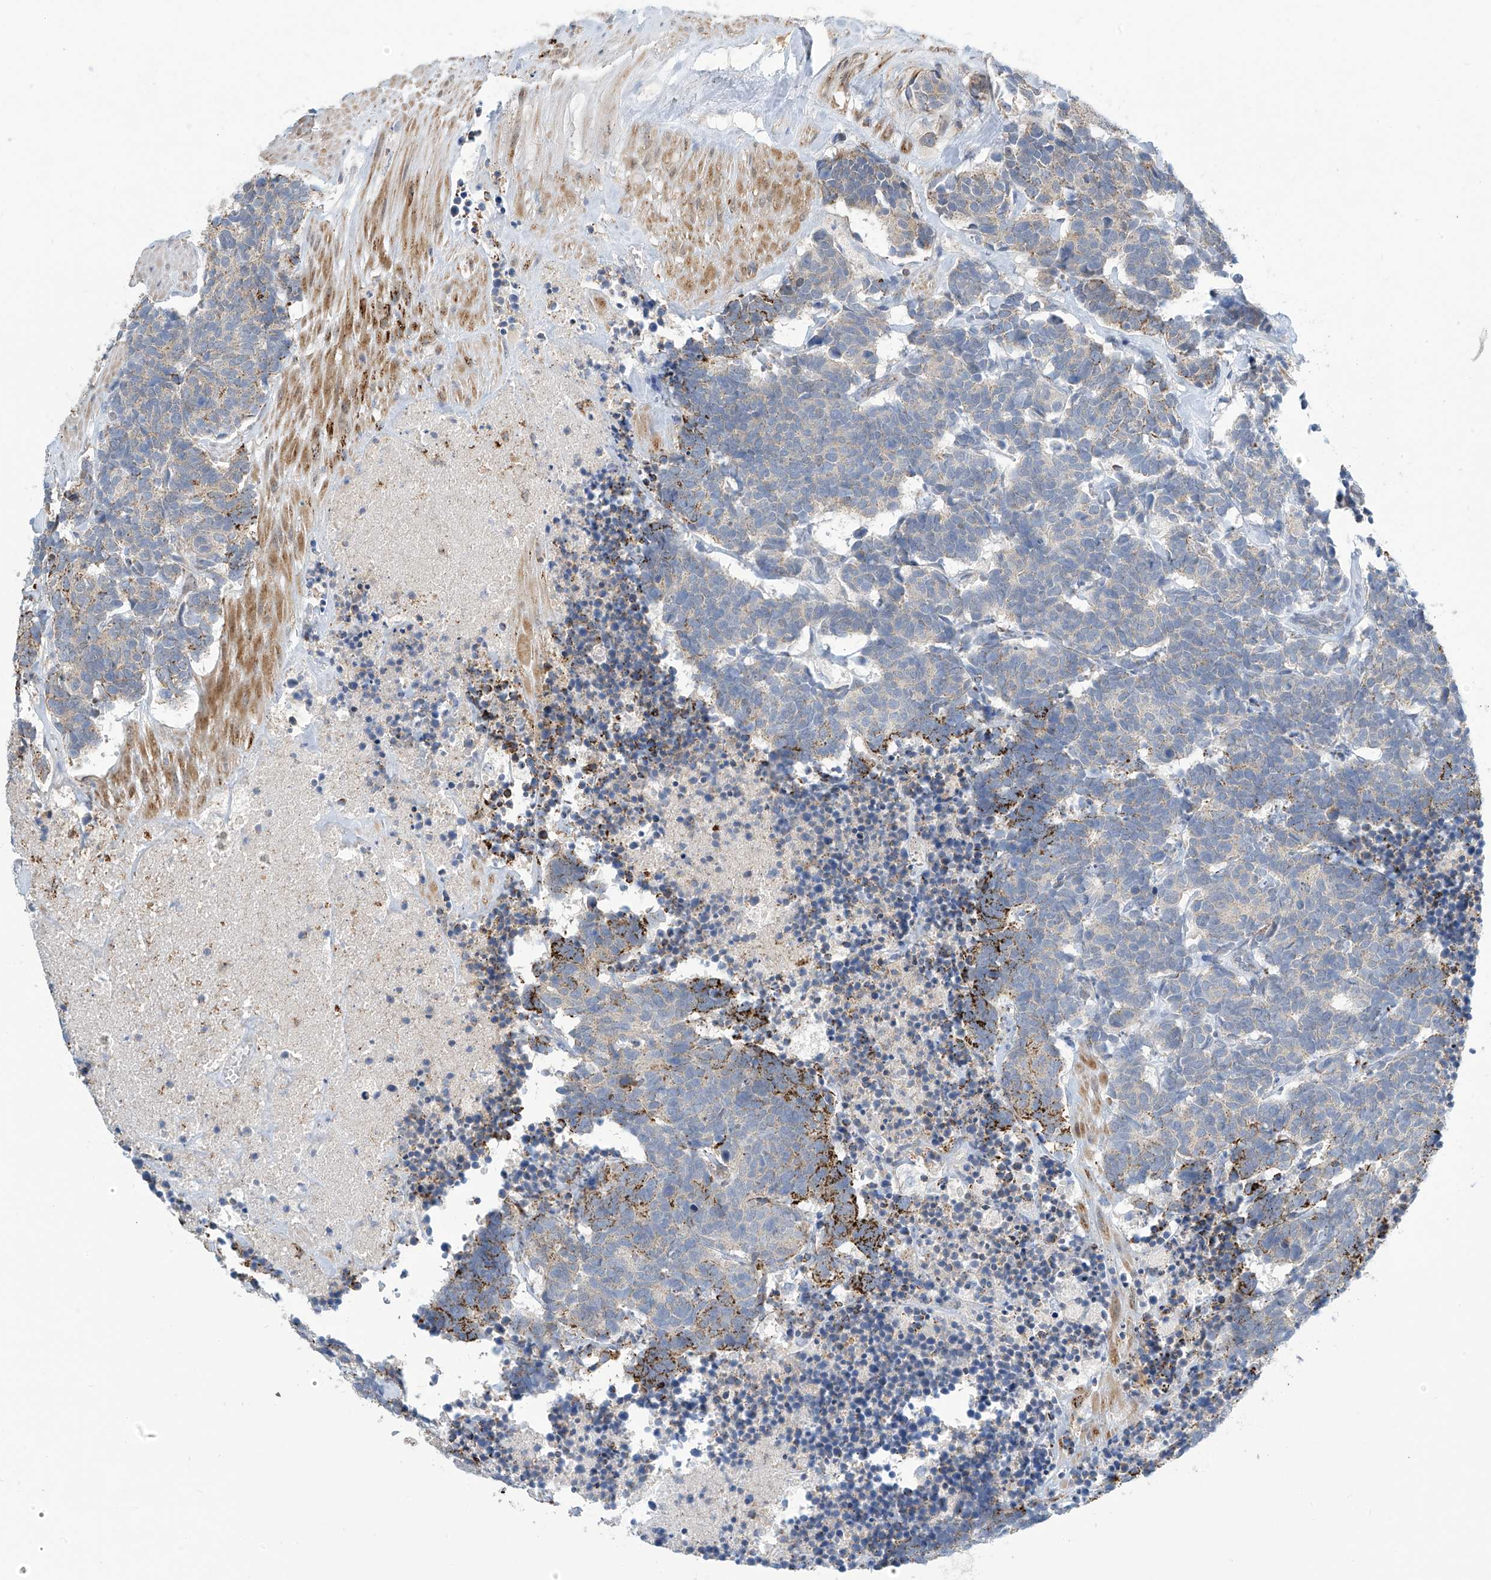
{"staining": {"intensity": "moderate", "quantity": "<25%", "location": "cytoplasmic/membranous"}, "tissue": "carcinoid", "cell_type": "Tumor cells", "image_type": "cancer", "snomed": [{"axis": "morphology", "description": "Carcinoma, NOS"}, {"axis": "morphology", "description": "Carcinoid, malignant, NOS"}, {"axis": "topography", "description": "Urinary bladder"}], "caption": "A histopathology image of carcinoid stained for a protein exhibits moderate cytoplasmic/membranous brown staining in tumor cells.", "gene": "IBA57", "patient": {"sex": "male", "age": 57}}